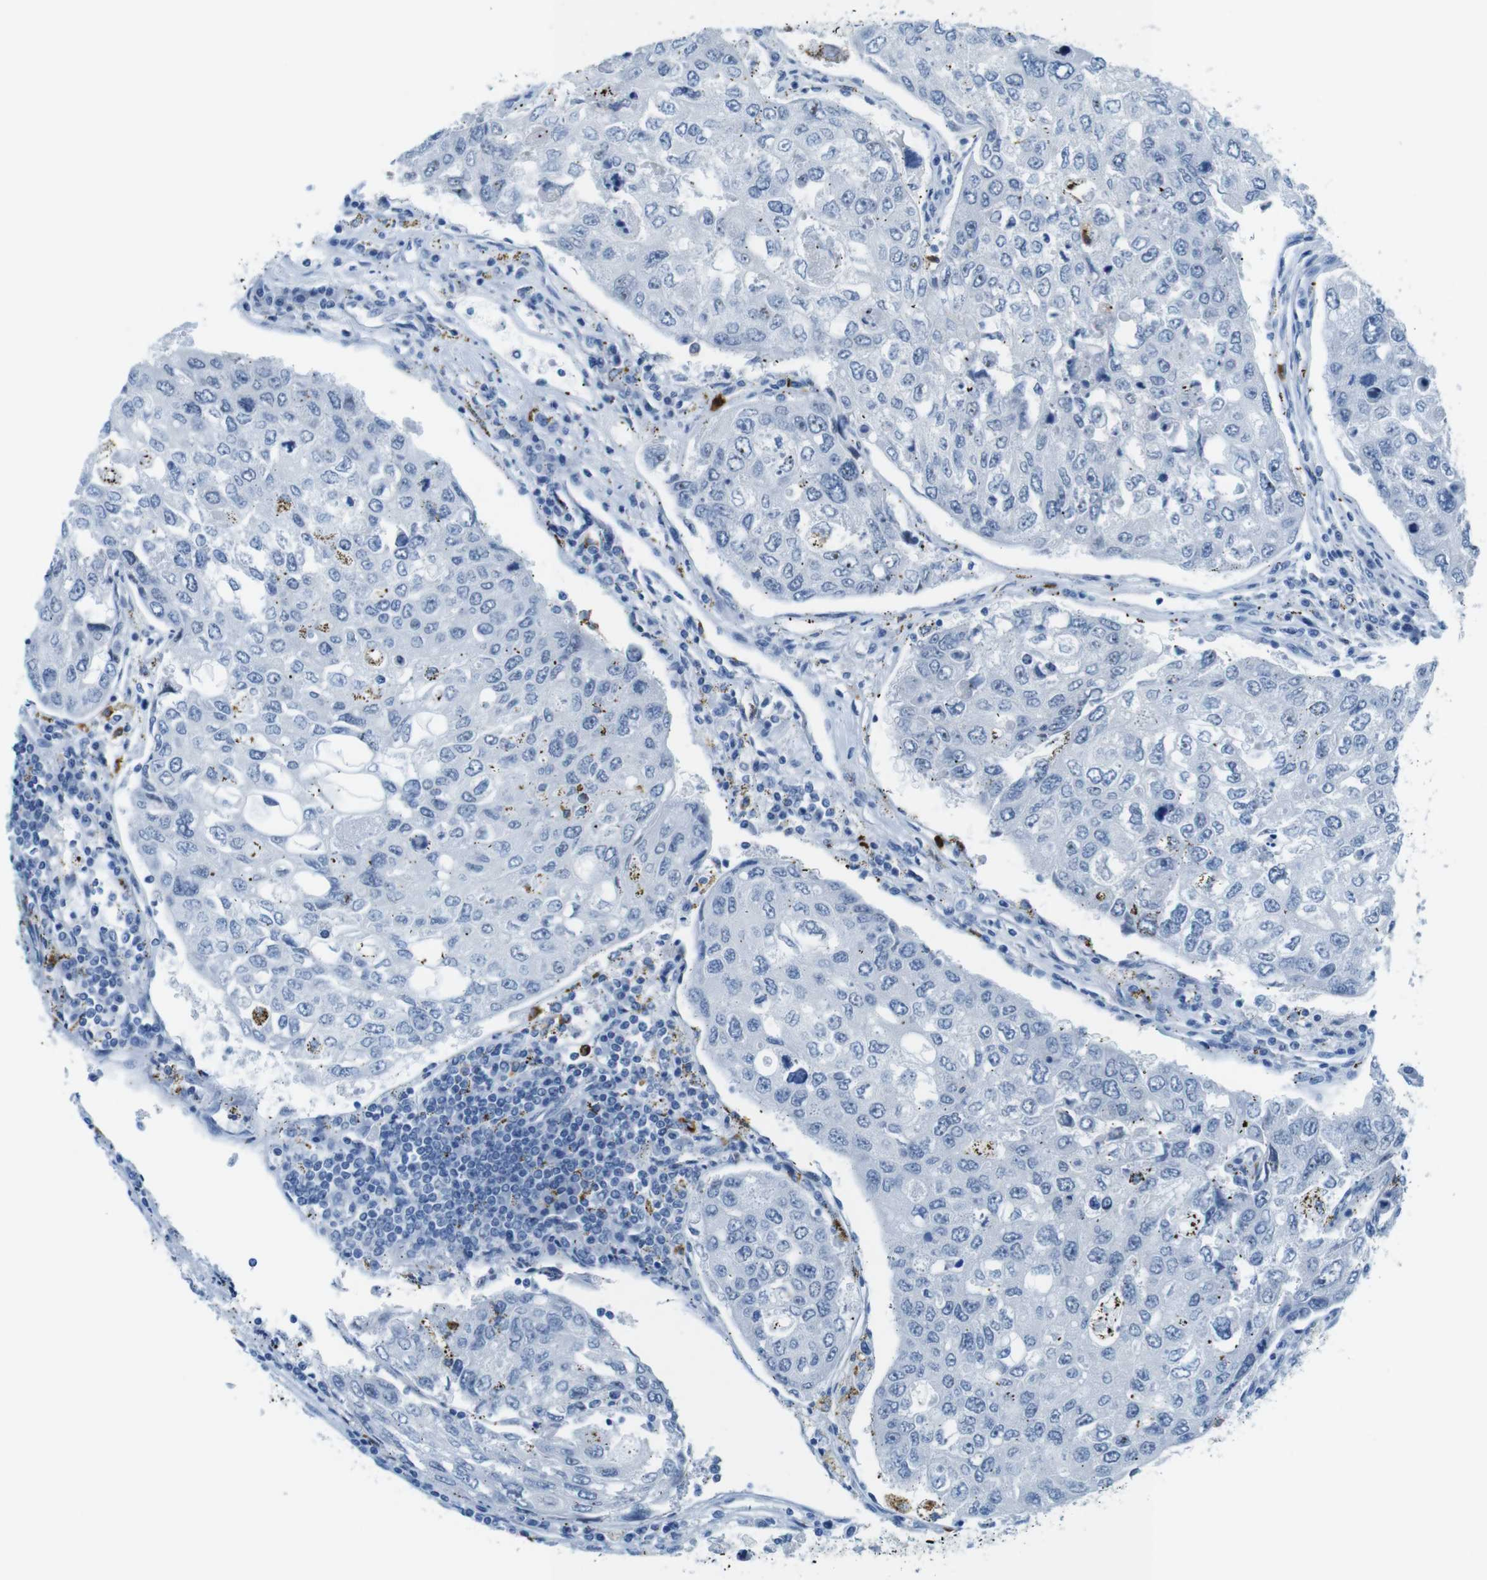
{"staining": {"intensity": "negative", "quantity": "none", "location": "none"}, "tissue": "urothelial cancer", "cell_type": "Tumor cells", "image_type": "cancer", "snomed": [{"axis": "morphology", "description": "Urothelial carcinoma, High grade"}, {"axis": "topography", "description": "Lymph node"}, {"axis": "topography", "description": "Urinary bladder"}], "caption": "There is no significant positivity in tumor cells of urothelial cancer.", "gene": "MCEMP1", "patient": {"sex": "male", "age": 51}}